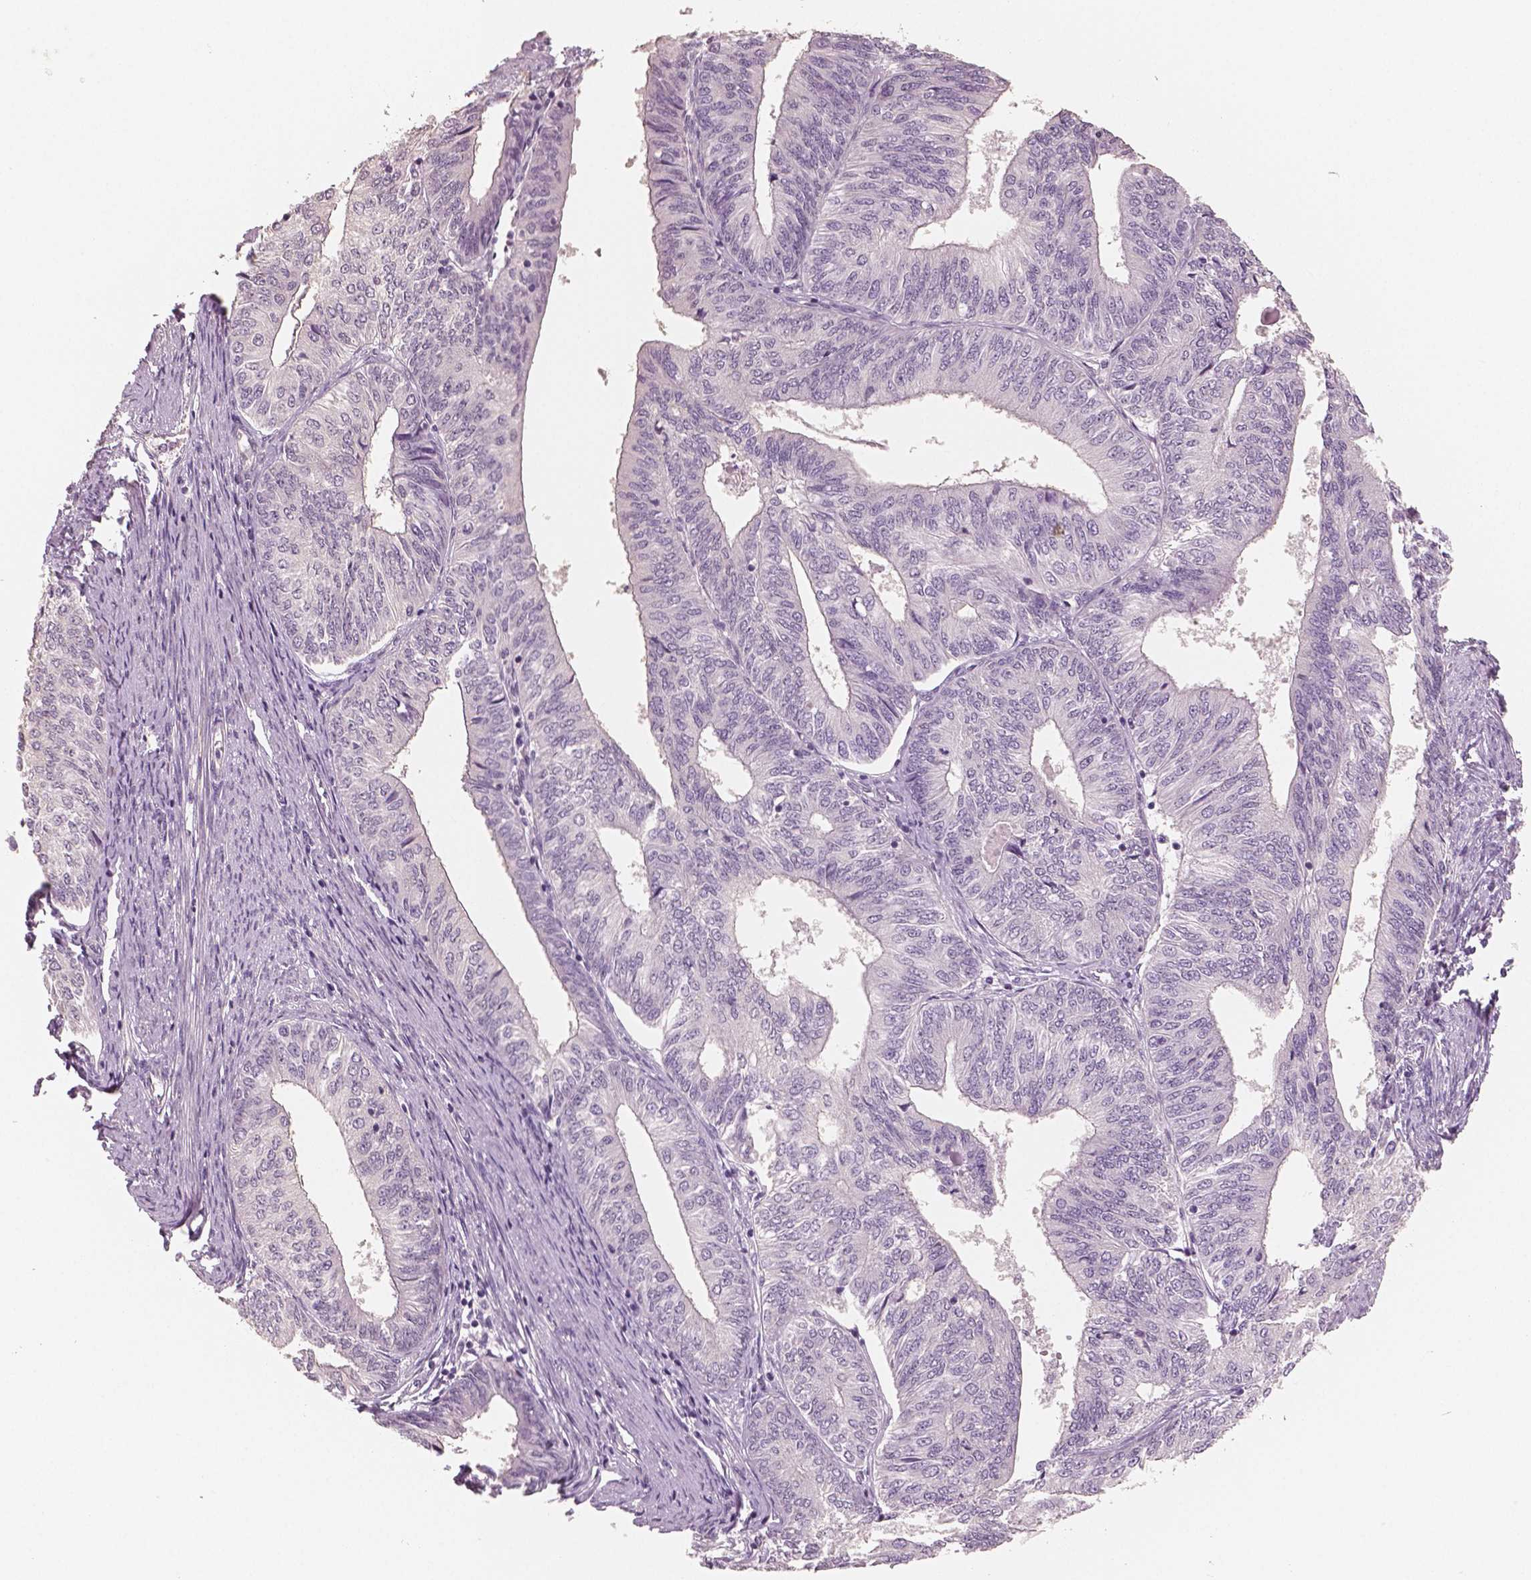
{"staining": {"intensity": "negative", "quantity": "none", "location": "none"}, "tissue": "endometrial cancer", "cell_type": "Tumor cells", "image_type": "cancer", "snomed": [{"axis": "morphology", "description": "Adenocarcinoma, NOS"}, {"axis": "topography", "description": "Endometrium"}], "caption": "Tumor cells show no significant positivity in endometrial cancer. (DAB (3,3'-diaminobenzidine) immunohistochemistry (IHC), high magnification).", "gene": "NECAB2", "patient": {"sex": "female", "age": 58}}